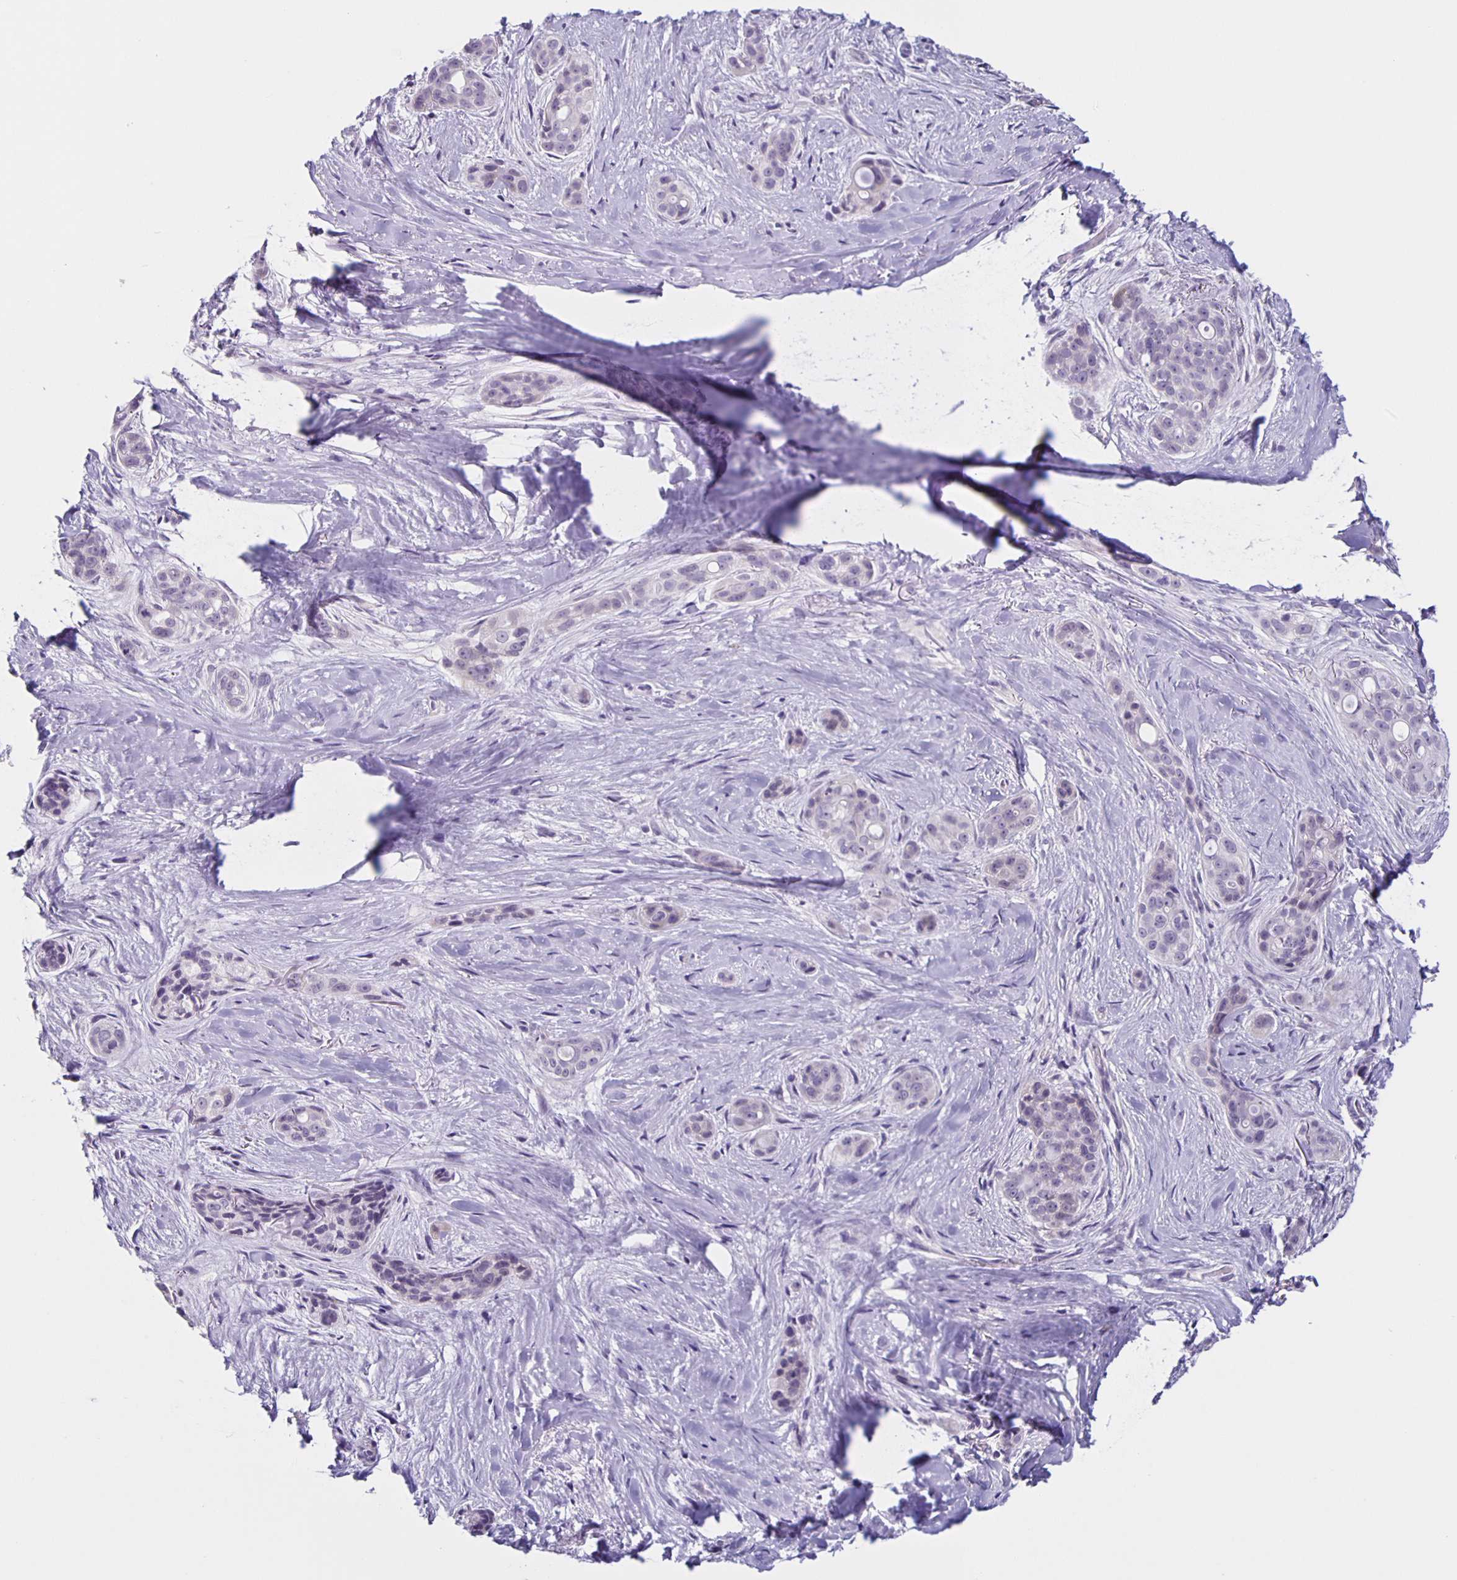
{"staining": {"intensity": "negative", "quantity": "none", "location": "none"}, "tissue": "skin cancer", "cell_type": "Tumor cells", "image_type": "cancer", "snomed": [{"axis": "morphology", "description": "Basal cell carcinoma"}, {"axis": "topography", "description": "Skin"}], "caption": "High magnification brightfield microscopy of skin basal cell carcinoma stained with DAB (3,3'-diaminobenzidine) (brown) and counterstained with hematoxylin (blue): tumor cells show no significant expression.", "gene": "SLC12A3", "patient": {"sex": "female", "age": 79}}